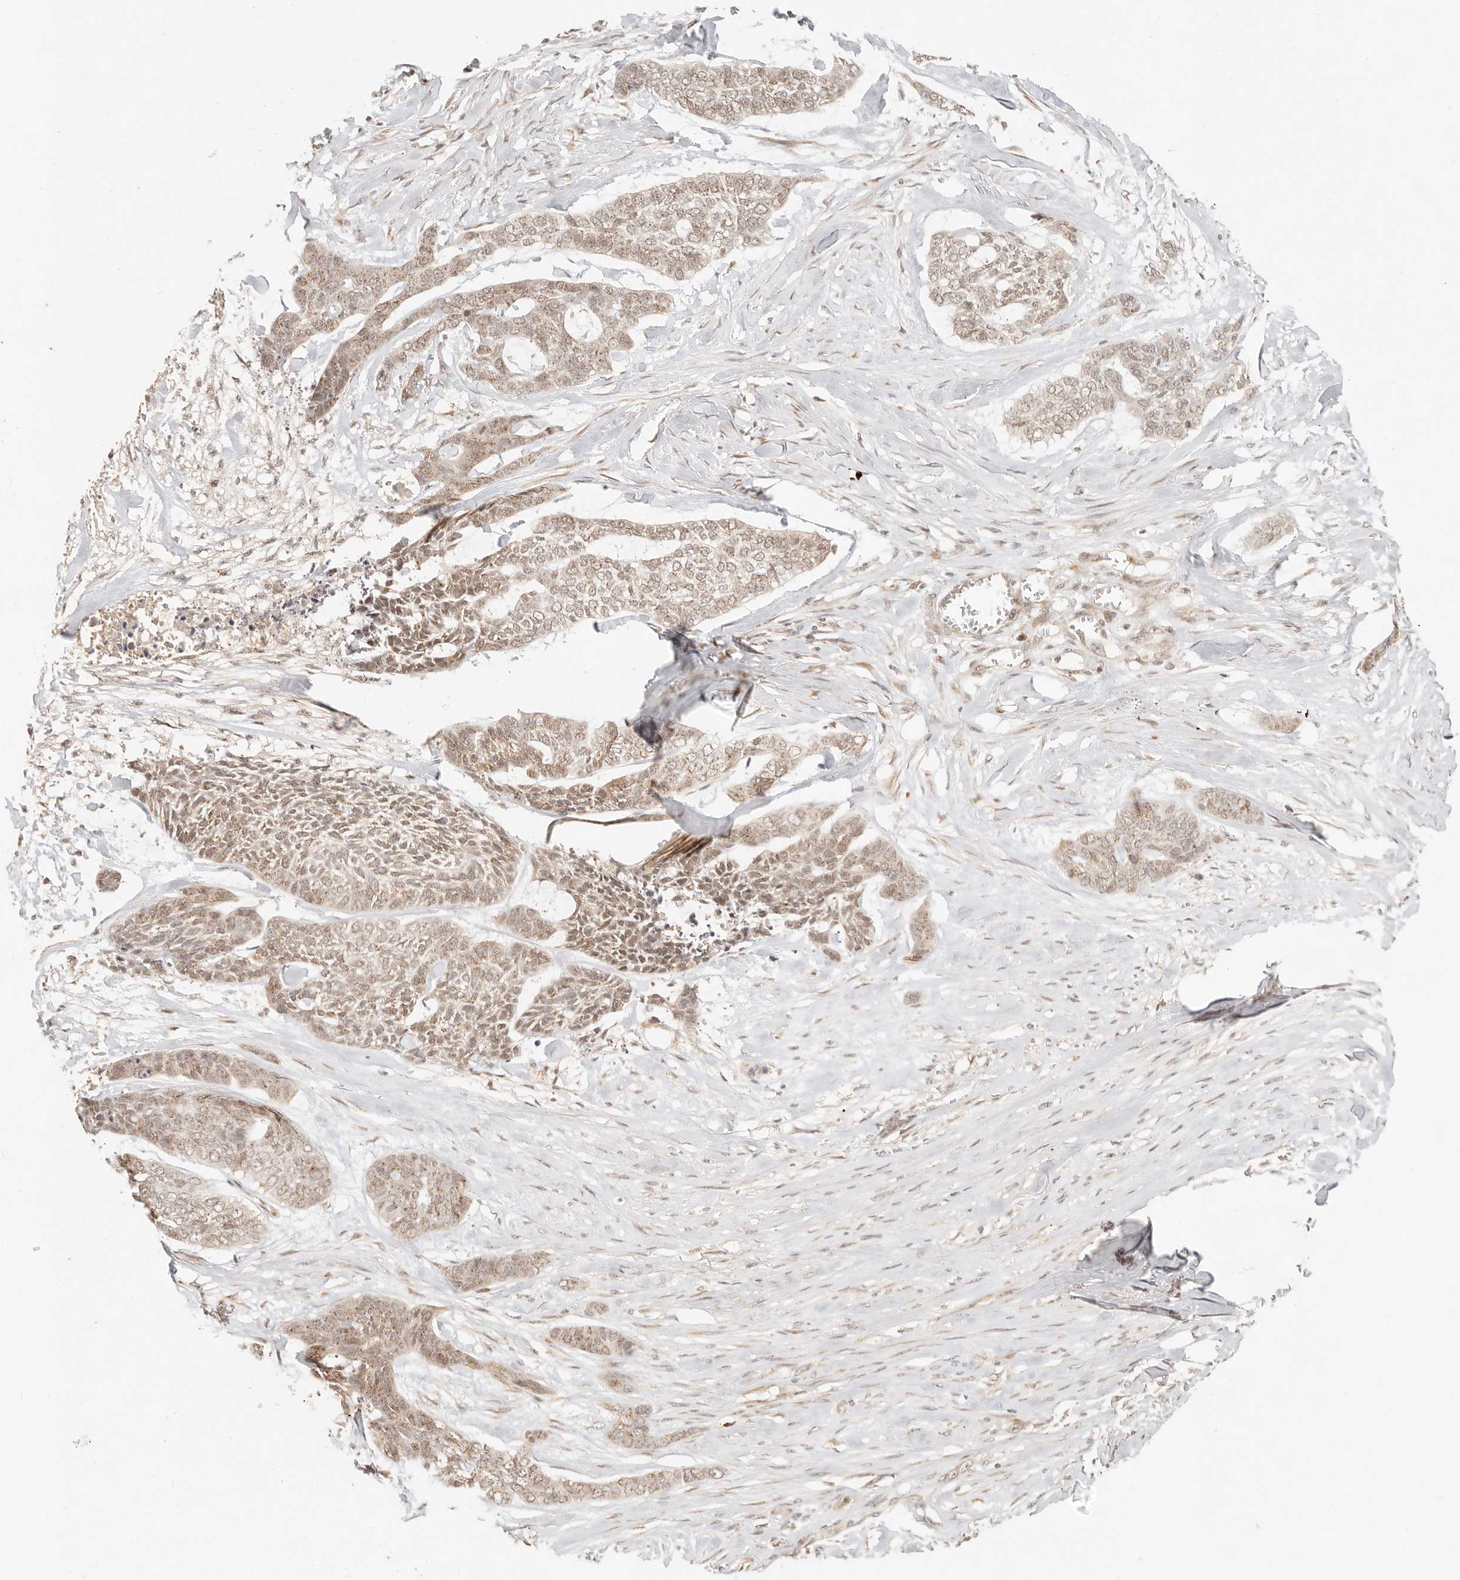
{"staining": {"intensity": "weak", "quantity": ">75%", "location": "cytoplasmic/membranous,nuclear"}, "tissue": "skin cancer", "cell_type": "Tumor cells", "image_type": "cancer", "snomed": [{"axis": "morphology", "description": "Basal cell carcinoma"}, {"axis": "topography", "description": "Skin"}], "caption": "IHC of skin cancer shows low levels of weak cytoplasmic/membranous and nuclear expression in about >75% of tumor cells.", "gene": "INTS11", "patient": {"sex": "female", "age": 64}}